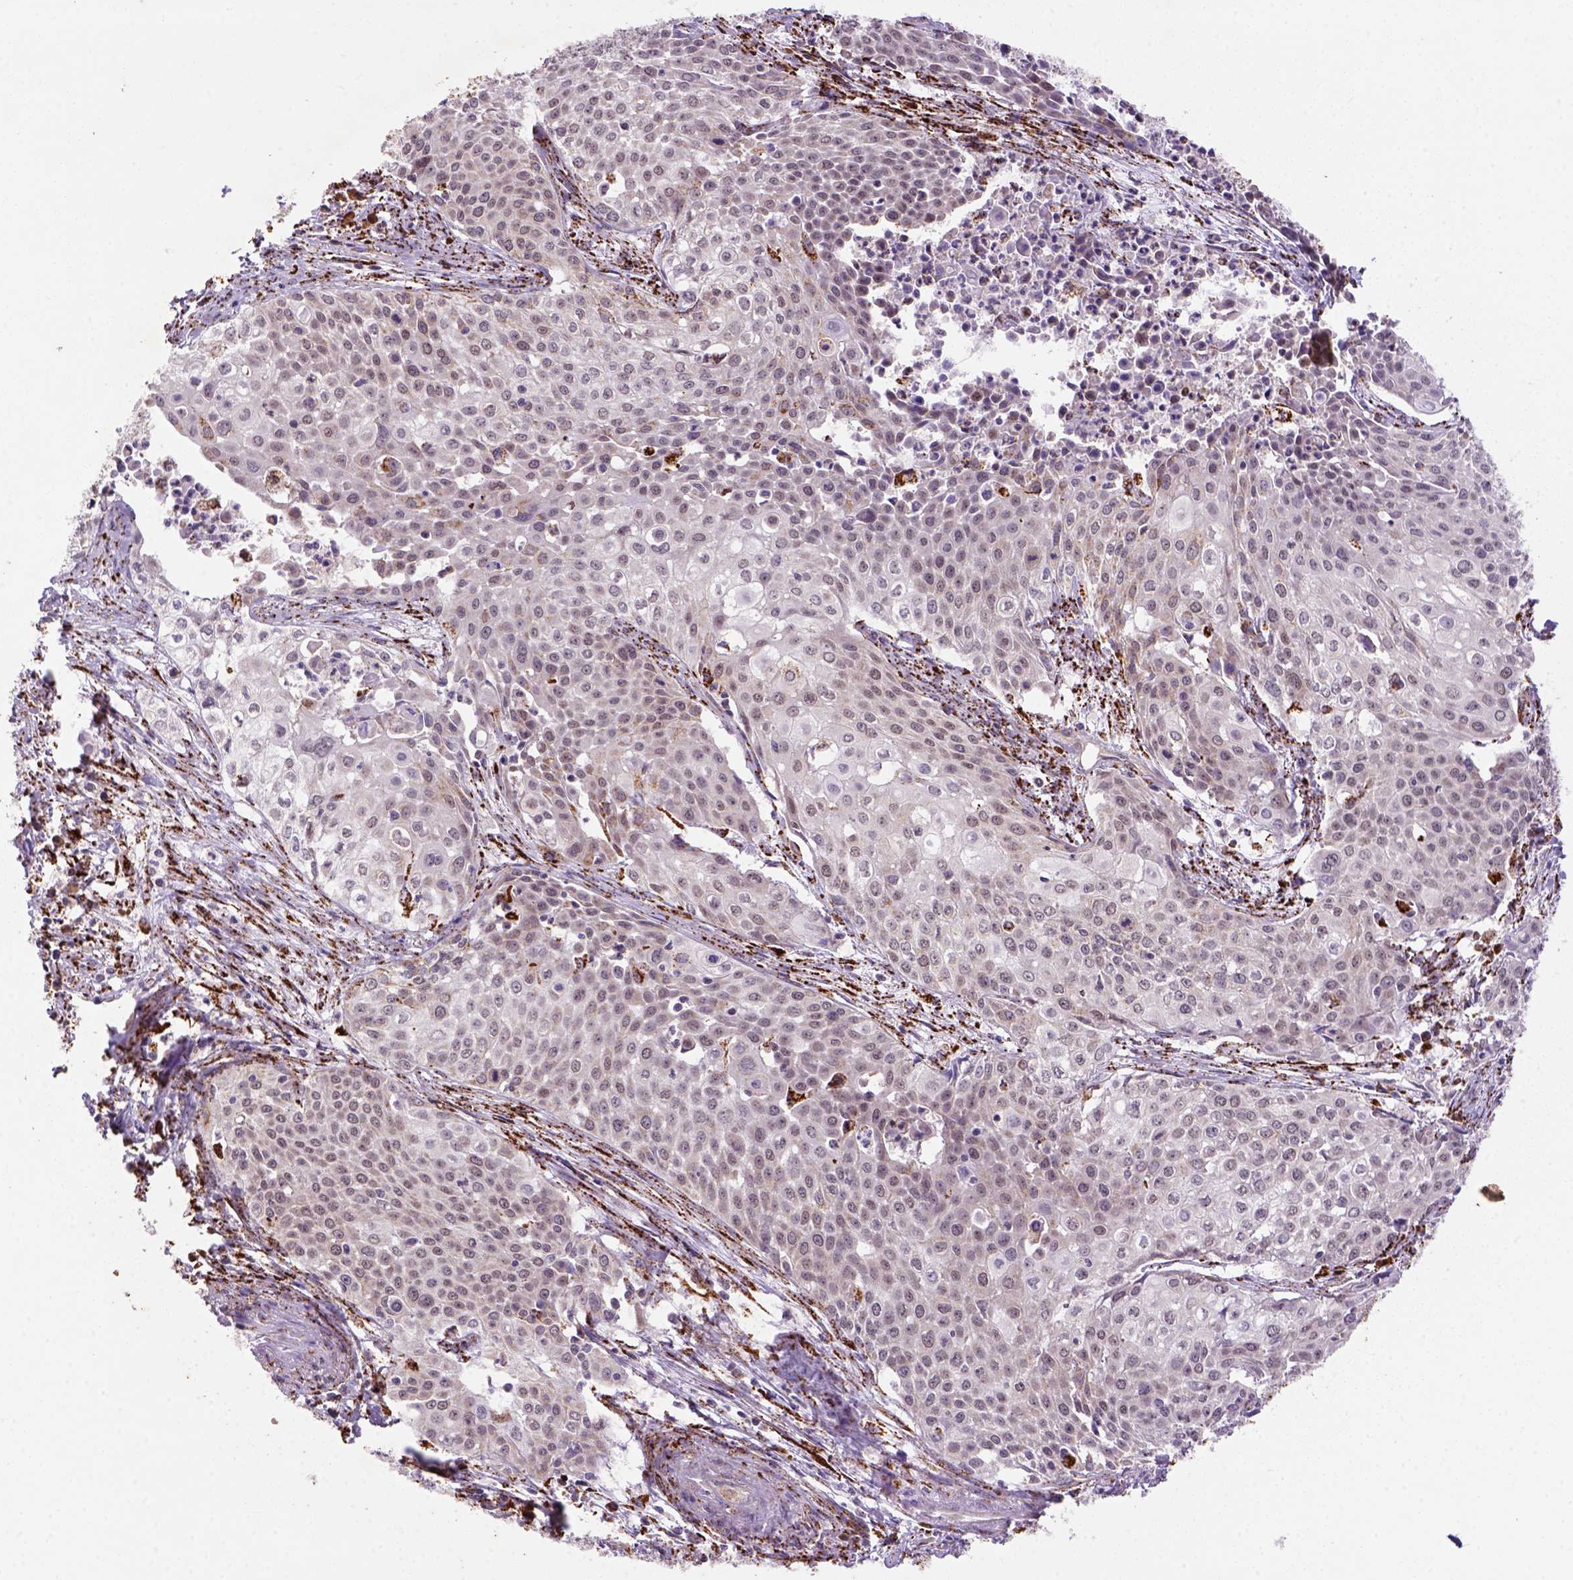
{"staining": {"intensity": "negative", "quantity": "none", "location": "none"}, "tissue": "cervical cancer", "cell_type": "Tumor cells", "image_type": "cancer", "snomed": [{"axis": "morphology", "description": "Squamous cell carcinoma, NOS"}, {"axis": "topography", "description": "Cervix"}], "caption": "Cervical squamous cell carcinoma stained for a protein using immunohistochemistry reveals no staining tumor cells.", "gene": "FZD7", "patient": {"sex": "female", "age": 39}}